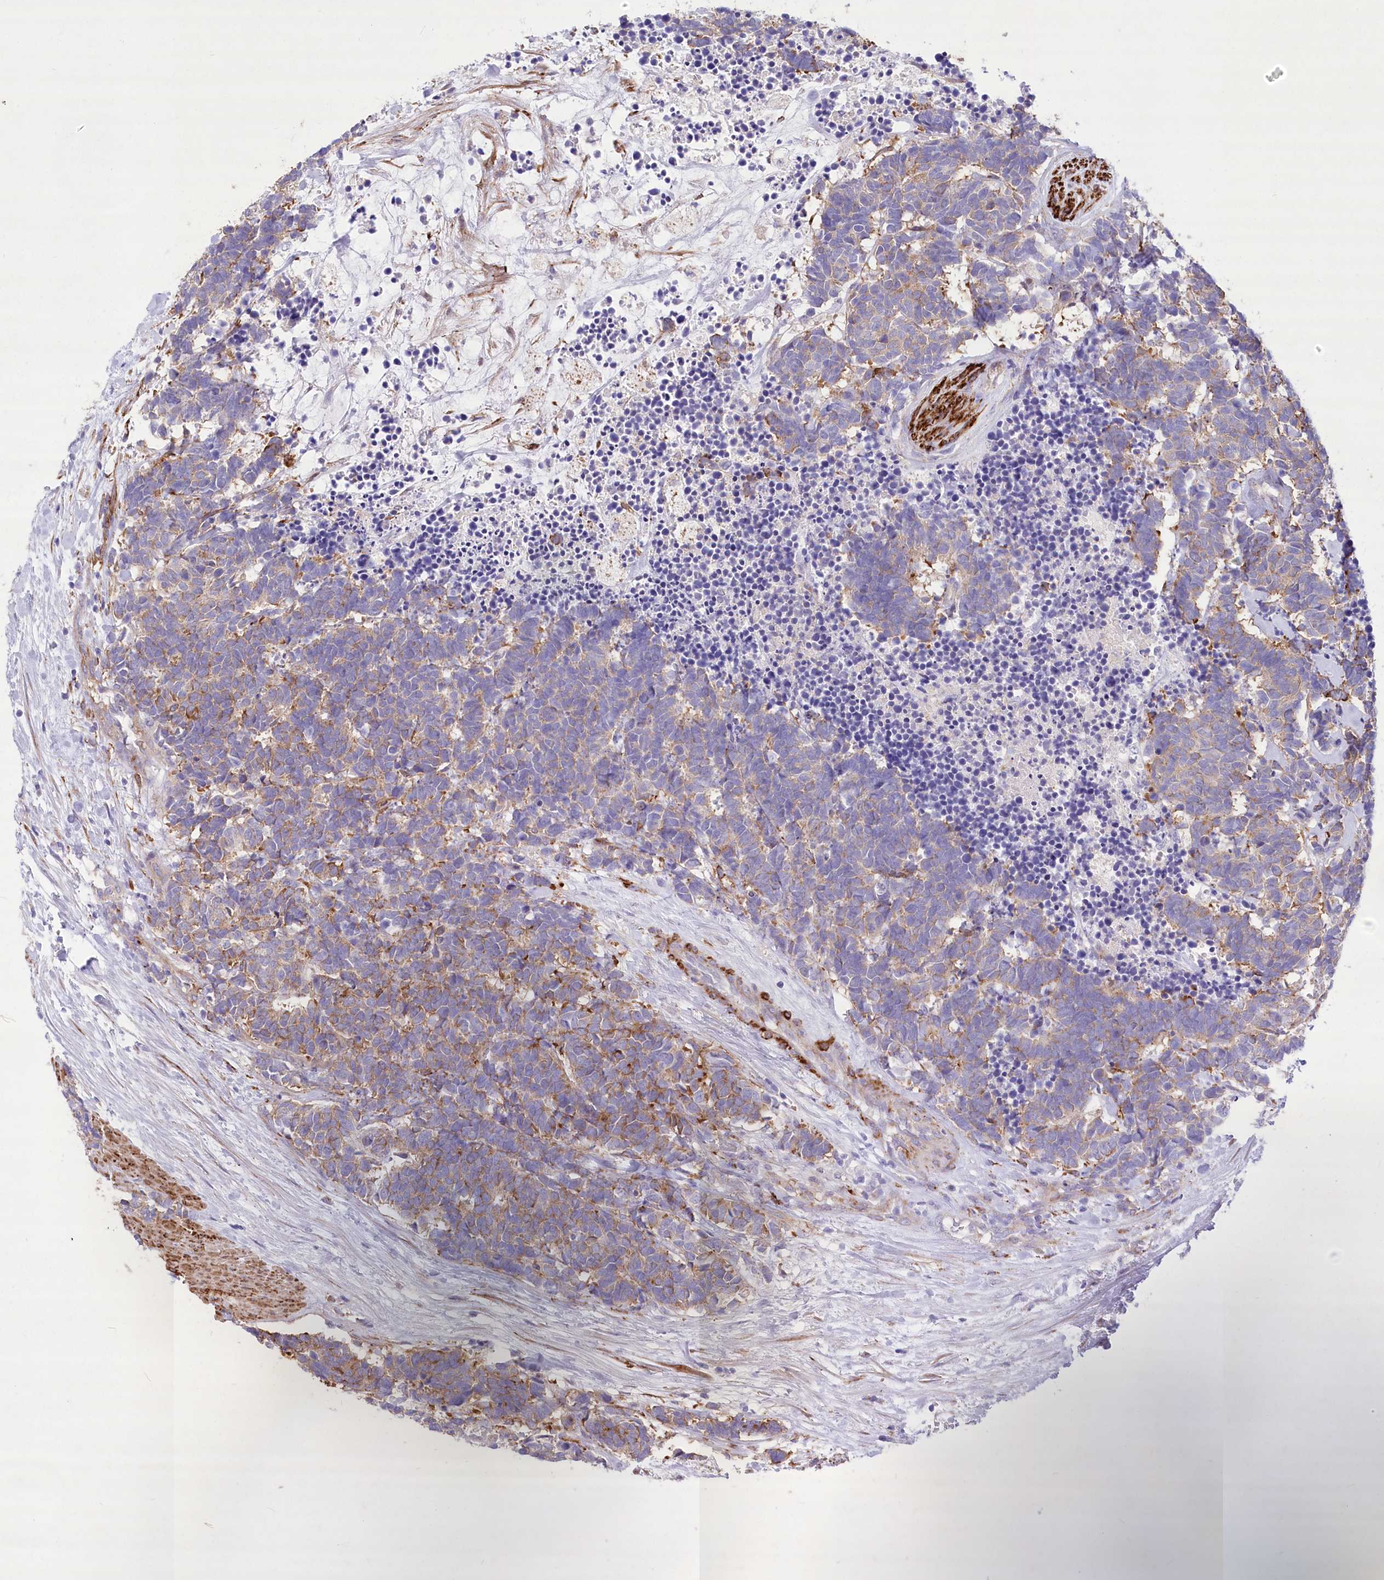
{"staining": {"intensity": "moderate", "quantity": "<25%", "location": "cytoplasmic/membranous"}, "tissue": "carcinoid", "cell_type": "Tumor cells", "image_type": "cancer", "snomed": [{"axis": "morphology", "description": "Carcinoma, NOS"}, {"axis": "morphology", "description": "Carcinoid, malignant, NOS"}, {"axis": "topography", "description": "Urinary bladder"}], "caption": "A low amount of moderate cytoplasmic/membranous expression is seen in about <25% of tumor cells in carcinoid tissue.", "gene": "ANGPTL3", "patient": {"sex": "male", "age": 57}}